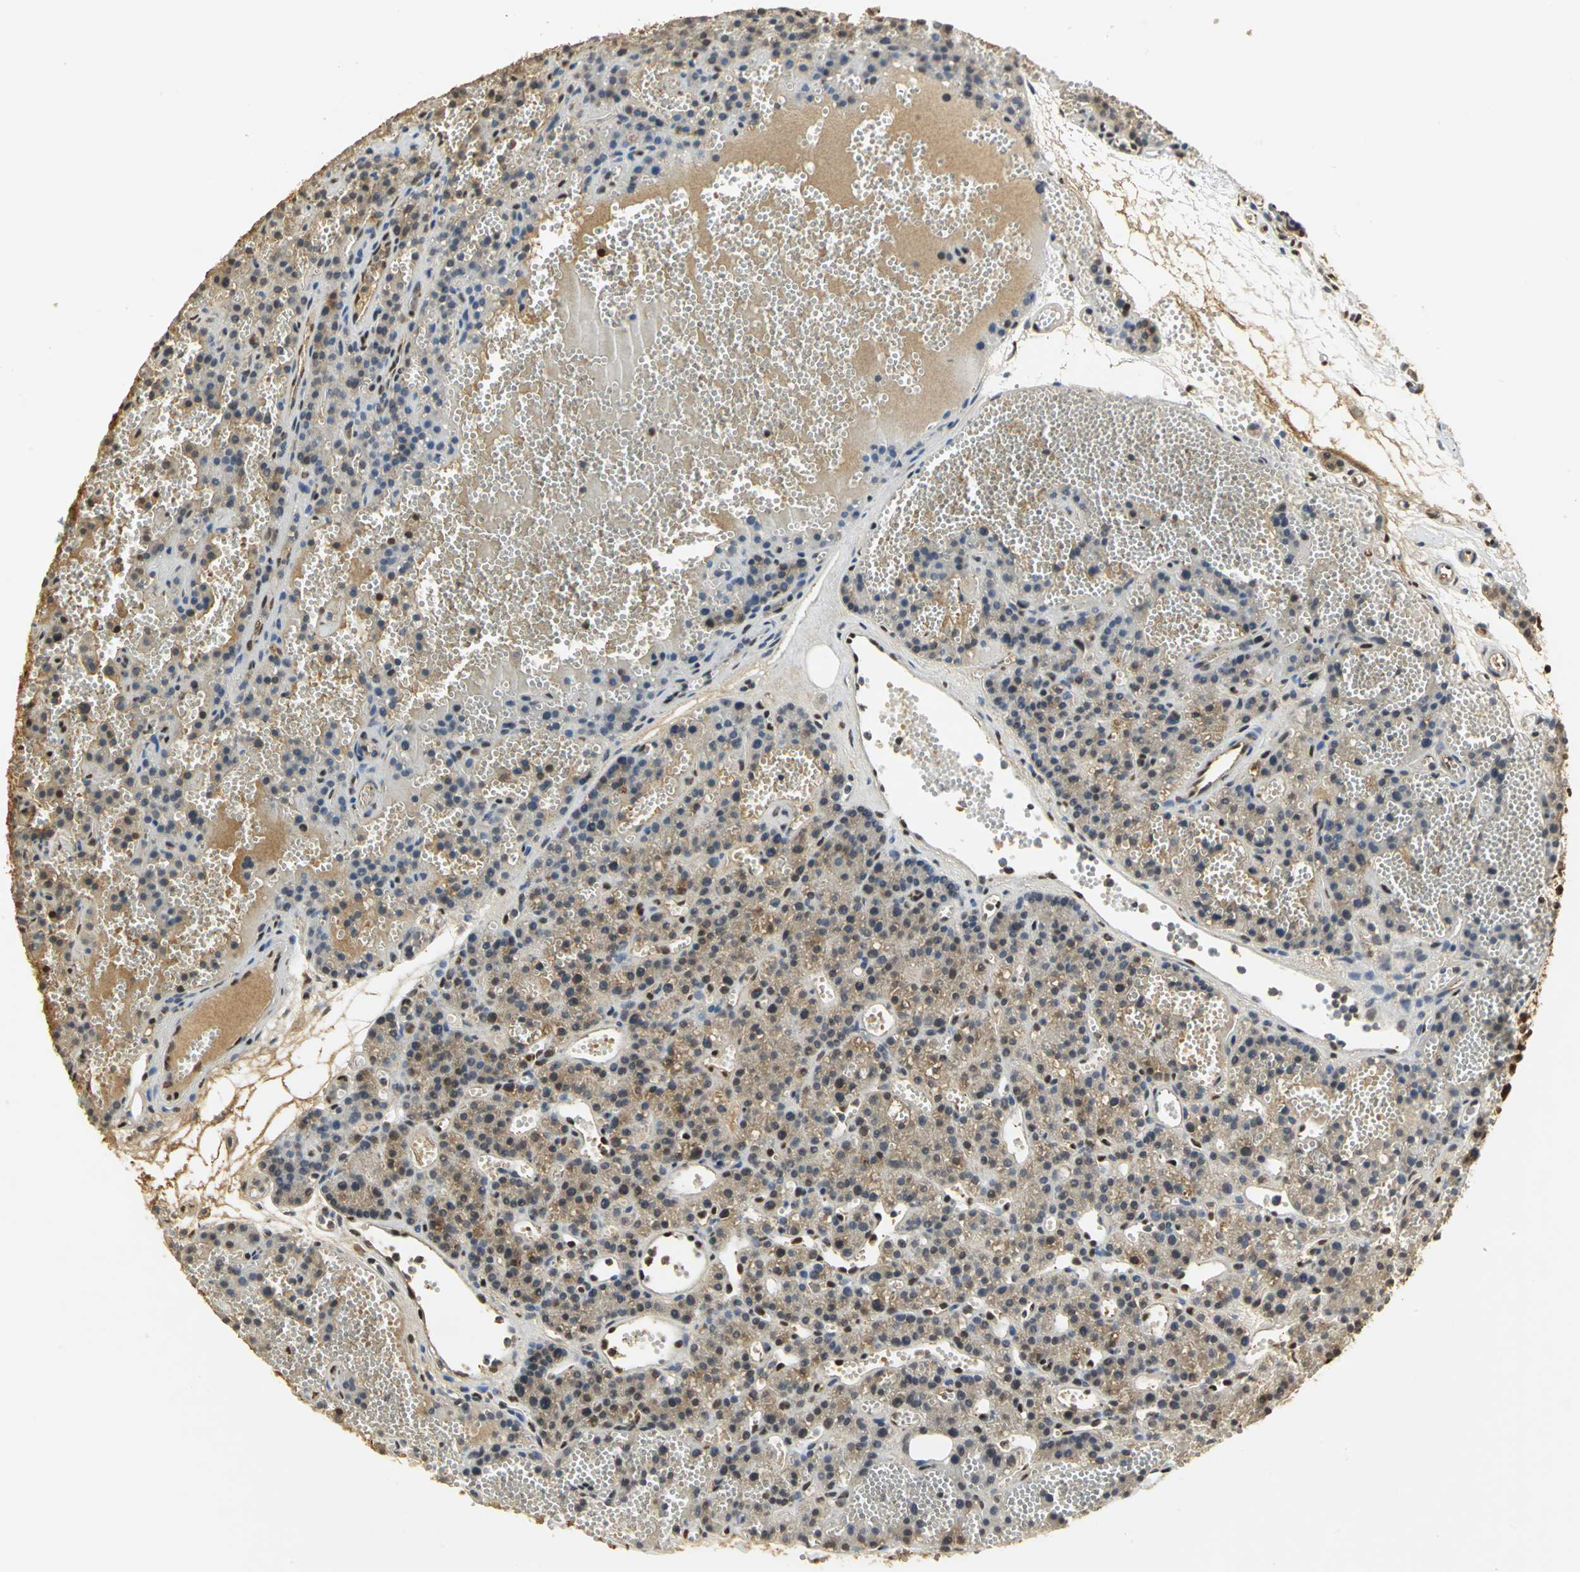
{"staining": {"intensity": "moderate", "quantity": "25%-75%", "location": "cytoplasmic/membranous,nuclear"}, "tissue": "parathyroid gland", "cell_type": "Glandular cells", "image_type": "normal", "snomed": [{"axis": "morphology", "description": "Normal tissue, NOS"}, {"axis": "topography", "description": "Parathyroid gland"}], "caption": "Parathyroid gland stained with immunohistochemistry demonstrates moderate cytoplasmic/membranous,nuclear positivity in about 25%-75% of glandular cells. Nuclei are stained in blue.", "gene": "SET", "patient": {"sex": "male", "age": 25}}